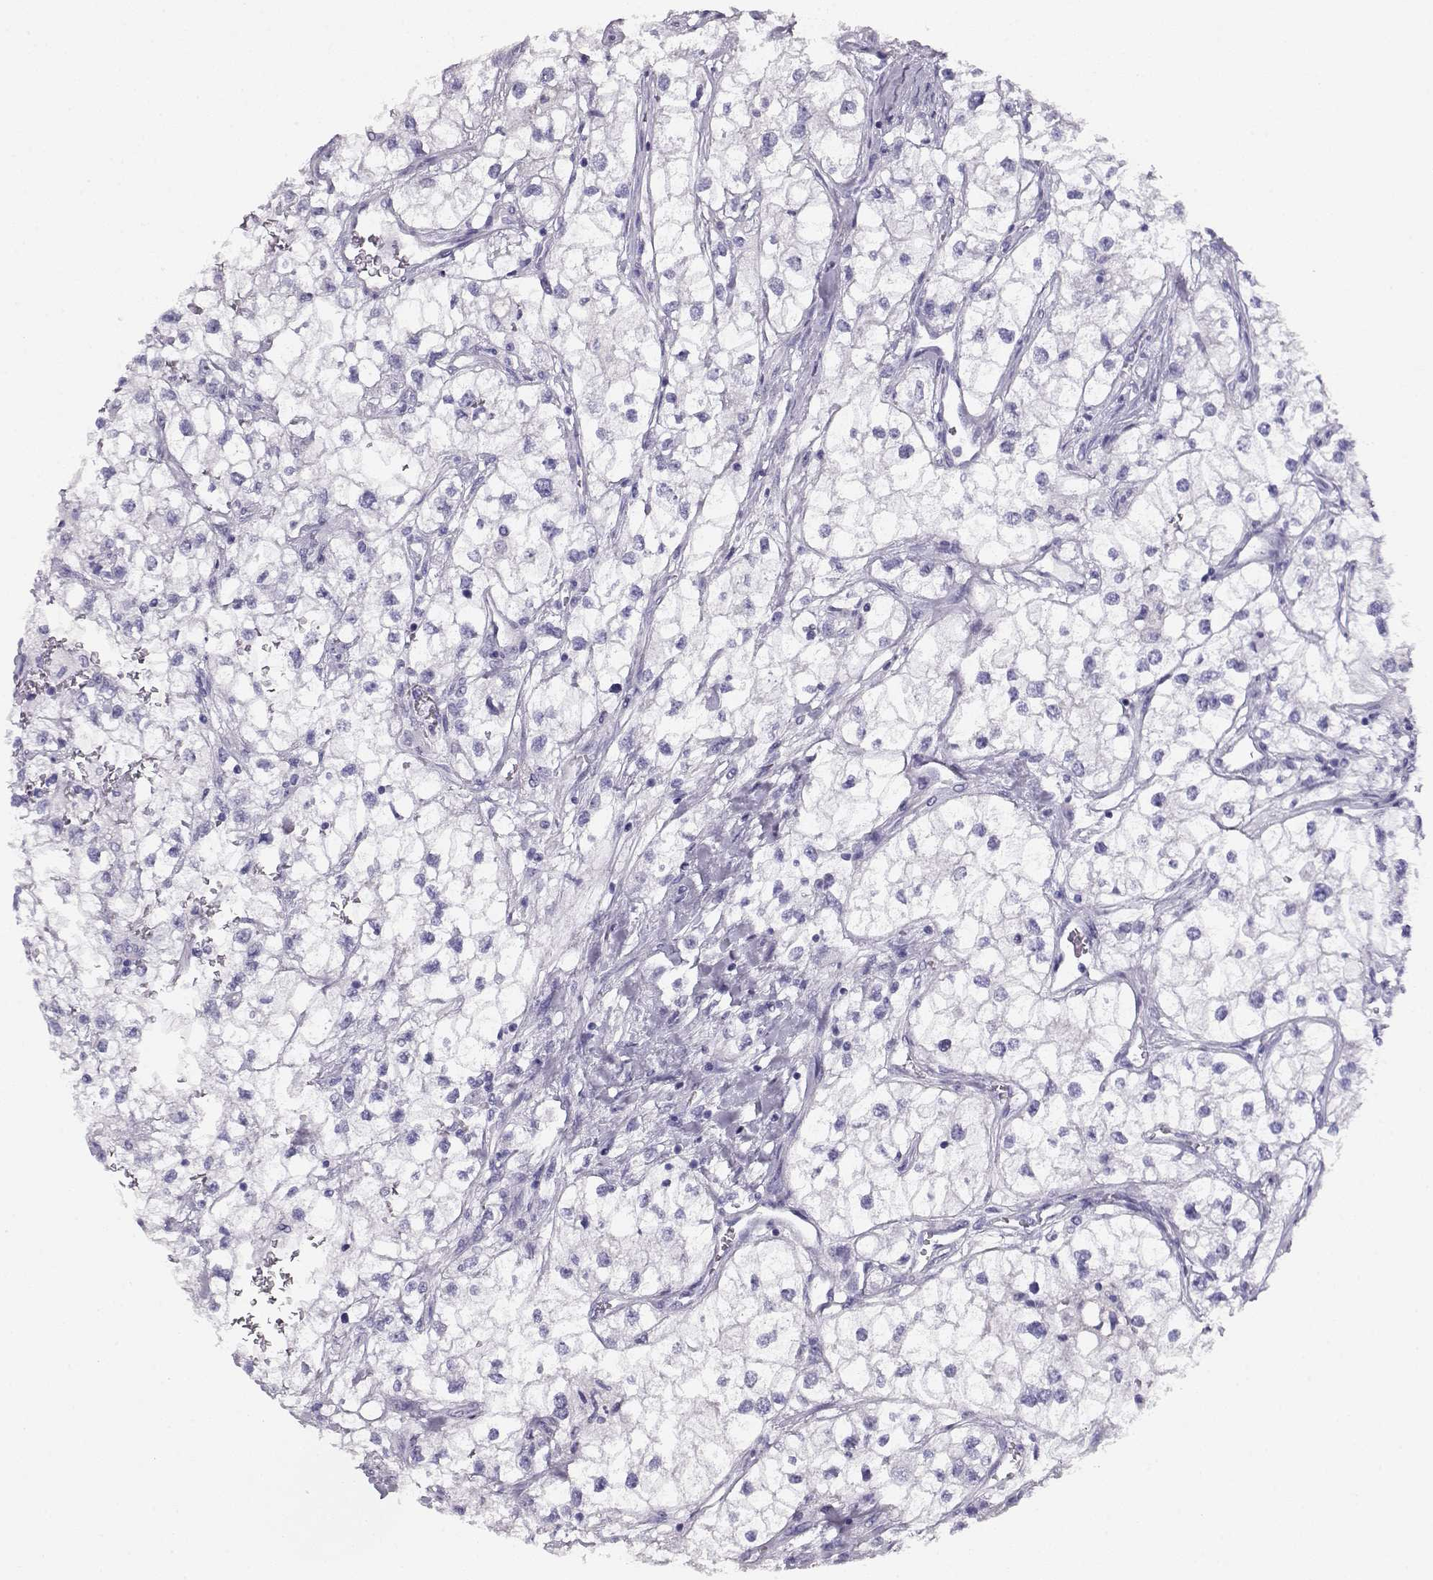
{"staining": {"intensity": "negative", "quantity": "none", "location": "none"}, "tissue": "renal cancer", "cell_type": "Tumor cells", "image_type": "cancer", "snomed": [{"axis": "morphology", "description": "Adenocarcinoma, NOS"}, {"axis": "topography", "description": "Kidney"}], "caption": "Immunohistochemistry micrograph of neoplastic tissue: renal adenocarcinoma stained with DAB reveals no significant protein expression in tumor cells.", "gene": "ACTN2", "patient": {"sex": "male", "age": 59}}